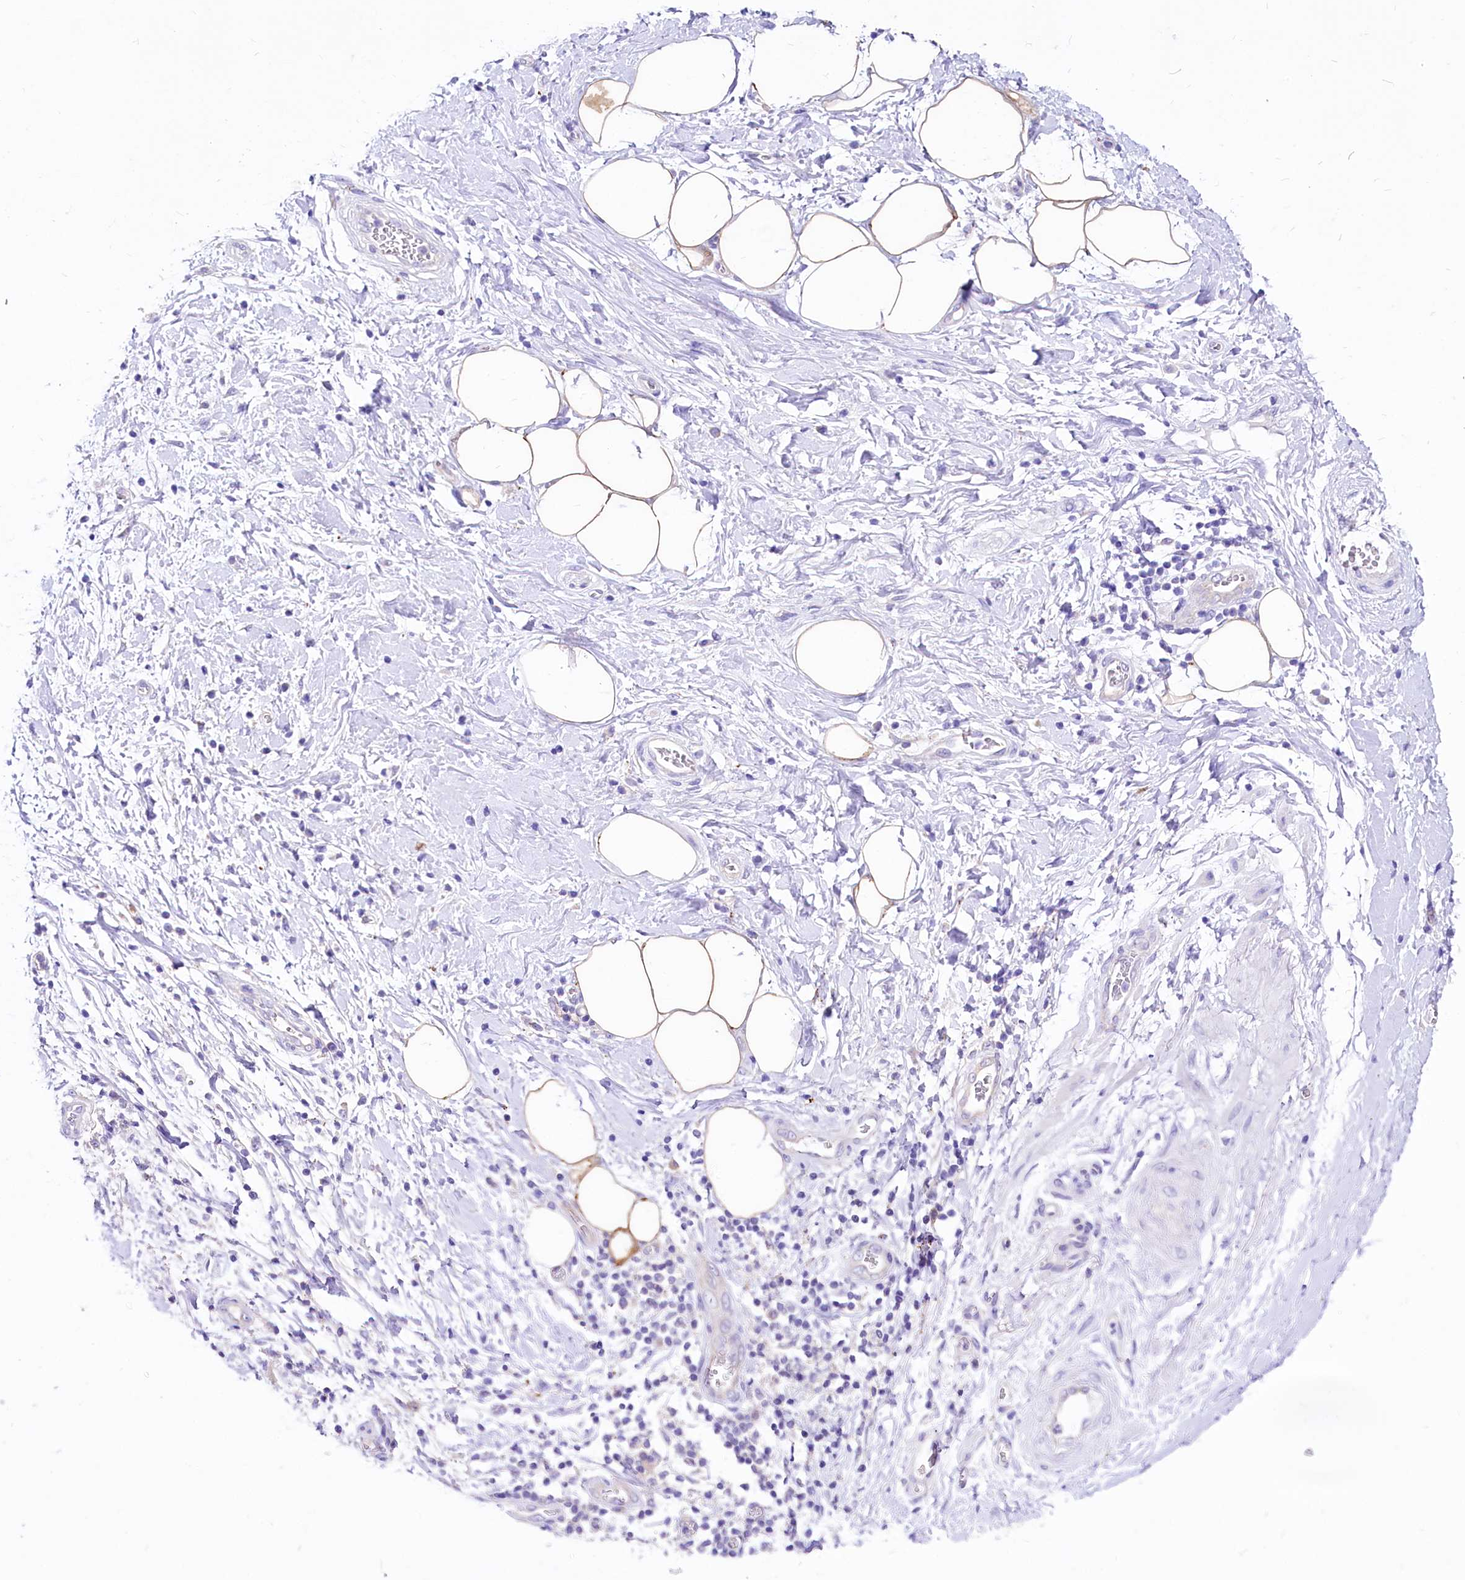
{"staining": {"intensity": "weak", "quantity": ">75%", "location": "cytoplasmic/membranous"}, "tissue": "adipose tissue", "cell_type": "Adipocytes", "image_type": "normal", "snomed": [{"axis": "morphology", "description": "Normal tissue, NOS"}, {"axis": "morphology", "description": "Adenocarcinoma, NOS"}, {"axis": "topography", "description": "Pancreas"}, {"axis": "topography", "description": "Peripheral nerve tissue"}], "caption": "Approximately >75% of adipocytes in benign adipose tissue show weak cytoplasmic/membranous protein positivity as visualized by brown immunohistochemical staining.", "gene": "ABHD5", "patient": {"sex": "male", "age": 59}}